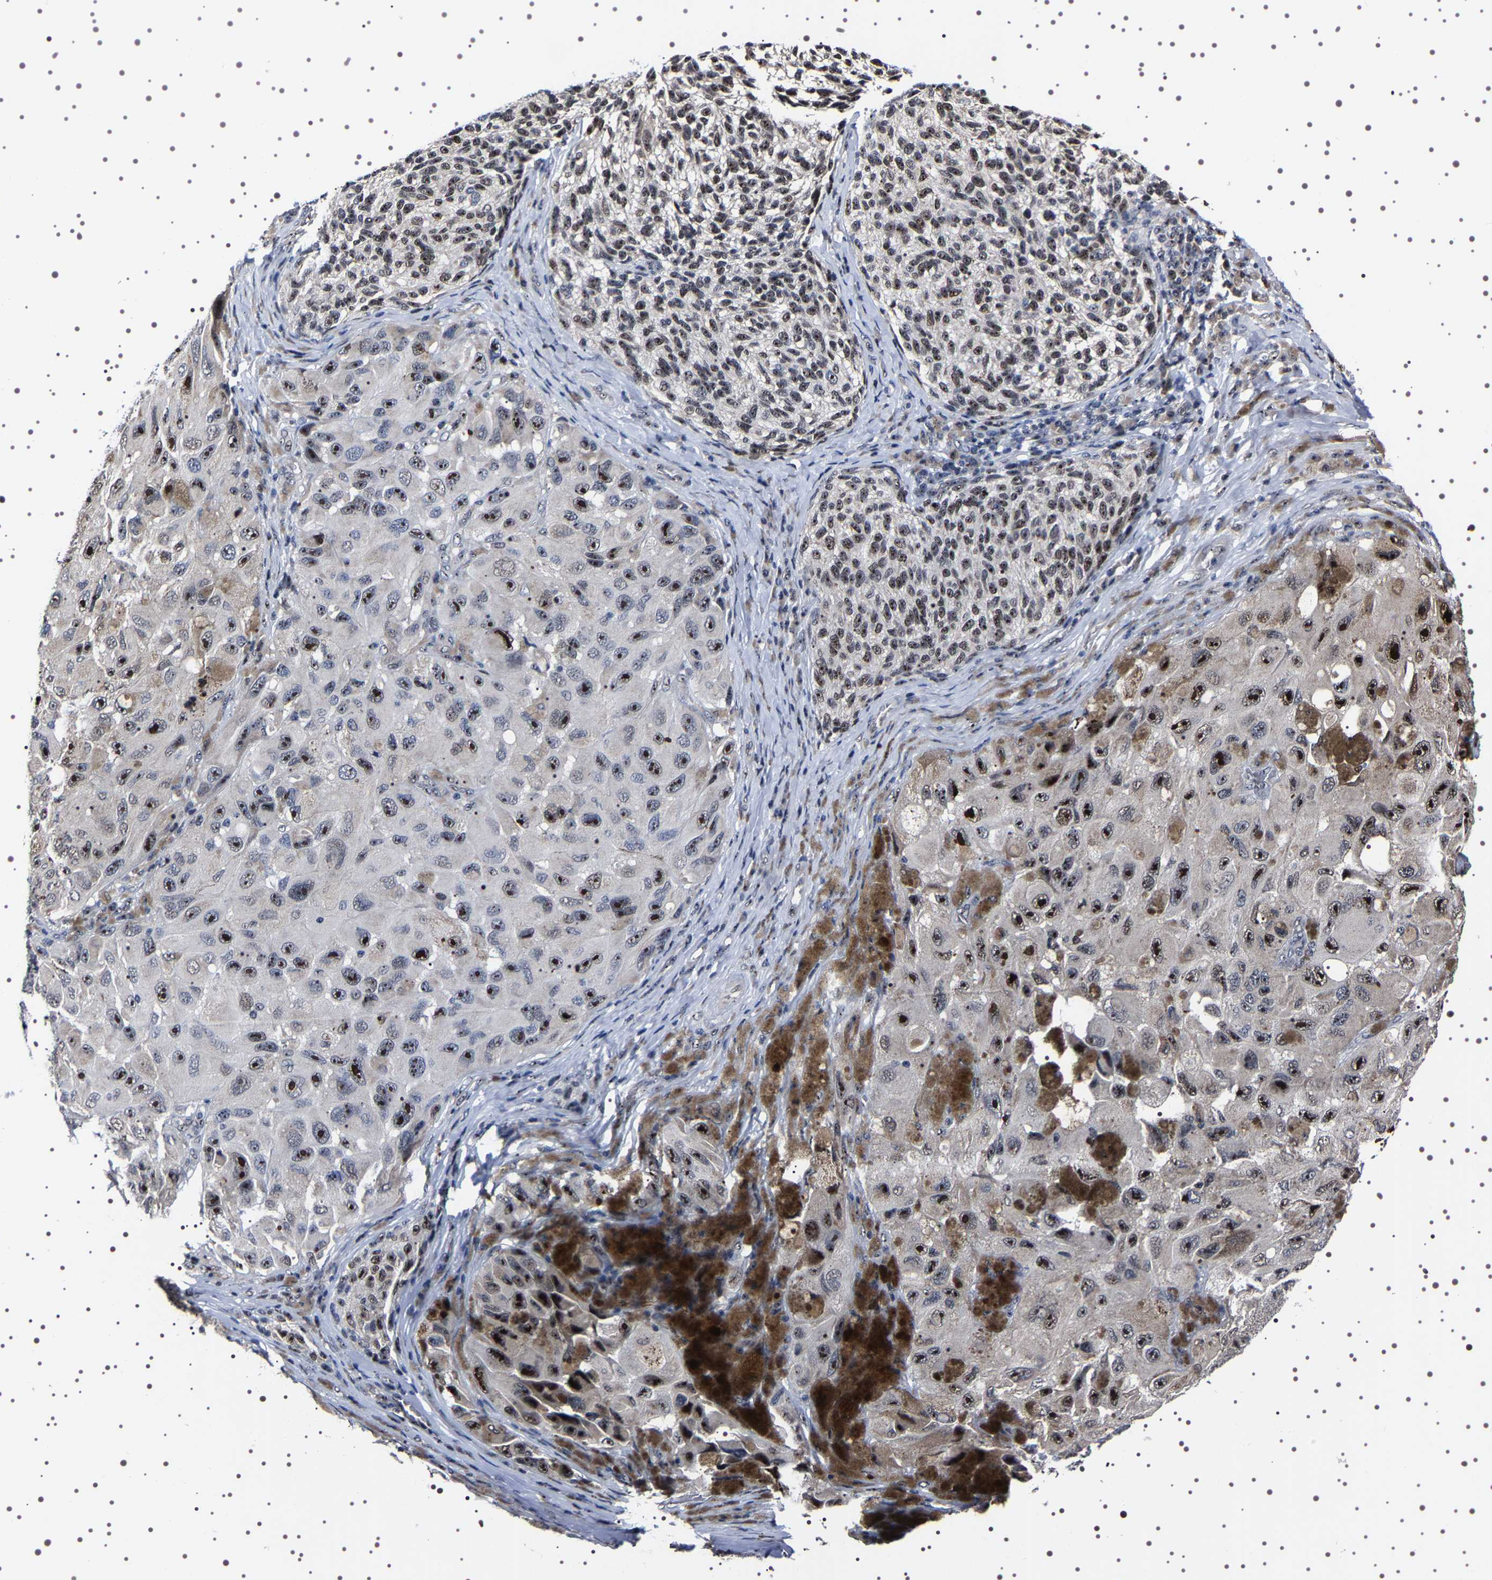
{"staining": {"intensity": "strong", "quantity": "25%-75%", "location": "cytoplasmic/membranous,nuclear"}, "tissue": "melanoma", "cell_type": "Tumor cells", "image_type": "cancer", "snomed": [{"axis": "morphology", "description": "Malignant melanoma, NOS"}, {"axis": "topography", "description": "Skin"}], "caption": "This photomicrograph demonstrates melanoma stained with immunohistochemistry to label a protein in brown. The cytoplasmic/membranous and nuclear of tumor cells show strong positivity for the protein. Nuclei are counter-stained blue.", "gene": "GNL3", "patient": {"sex": "female", "age": 73}}